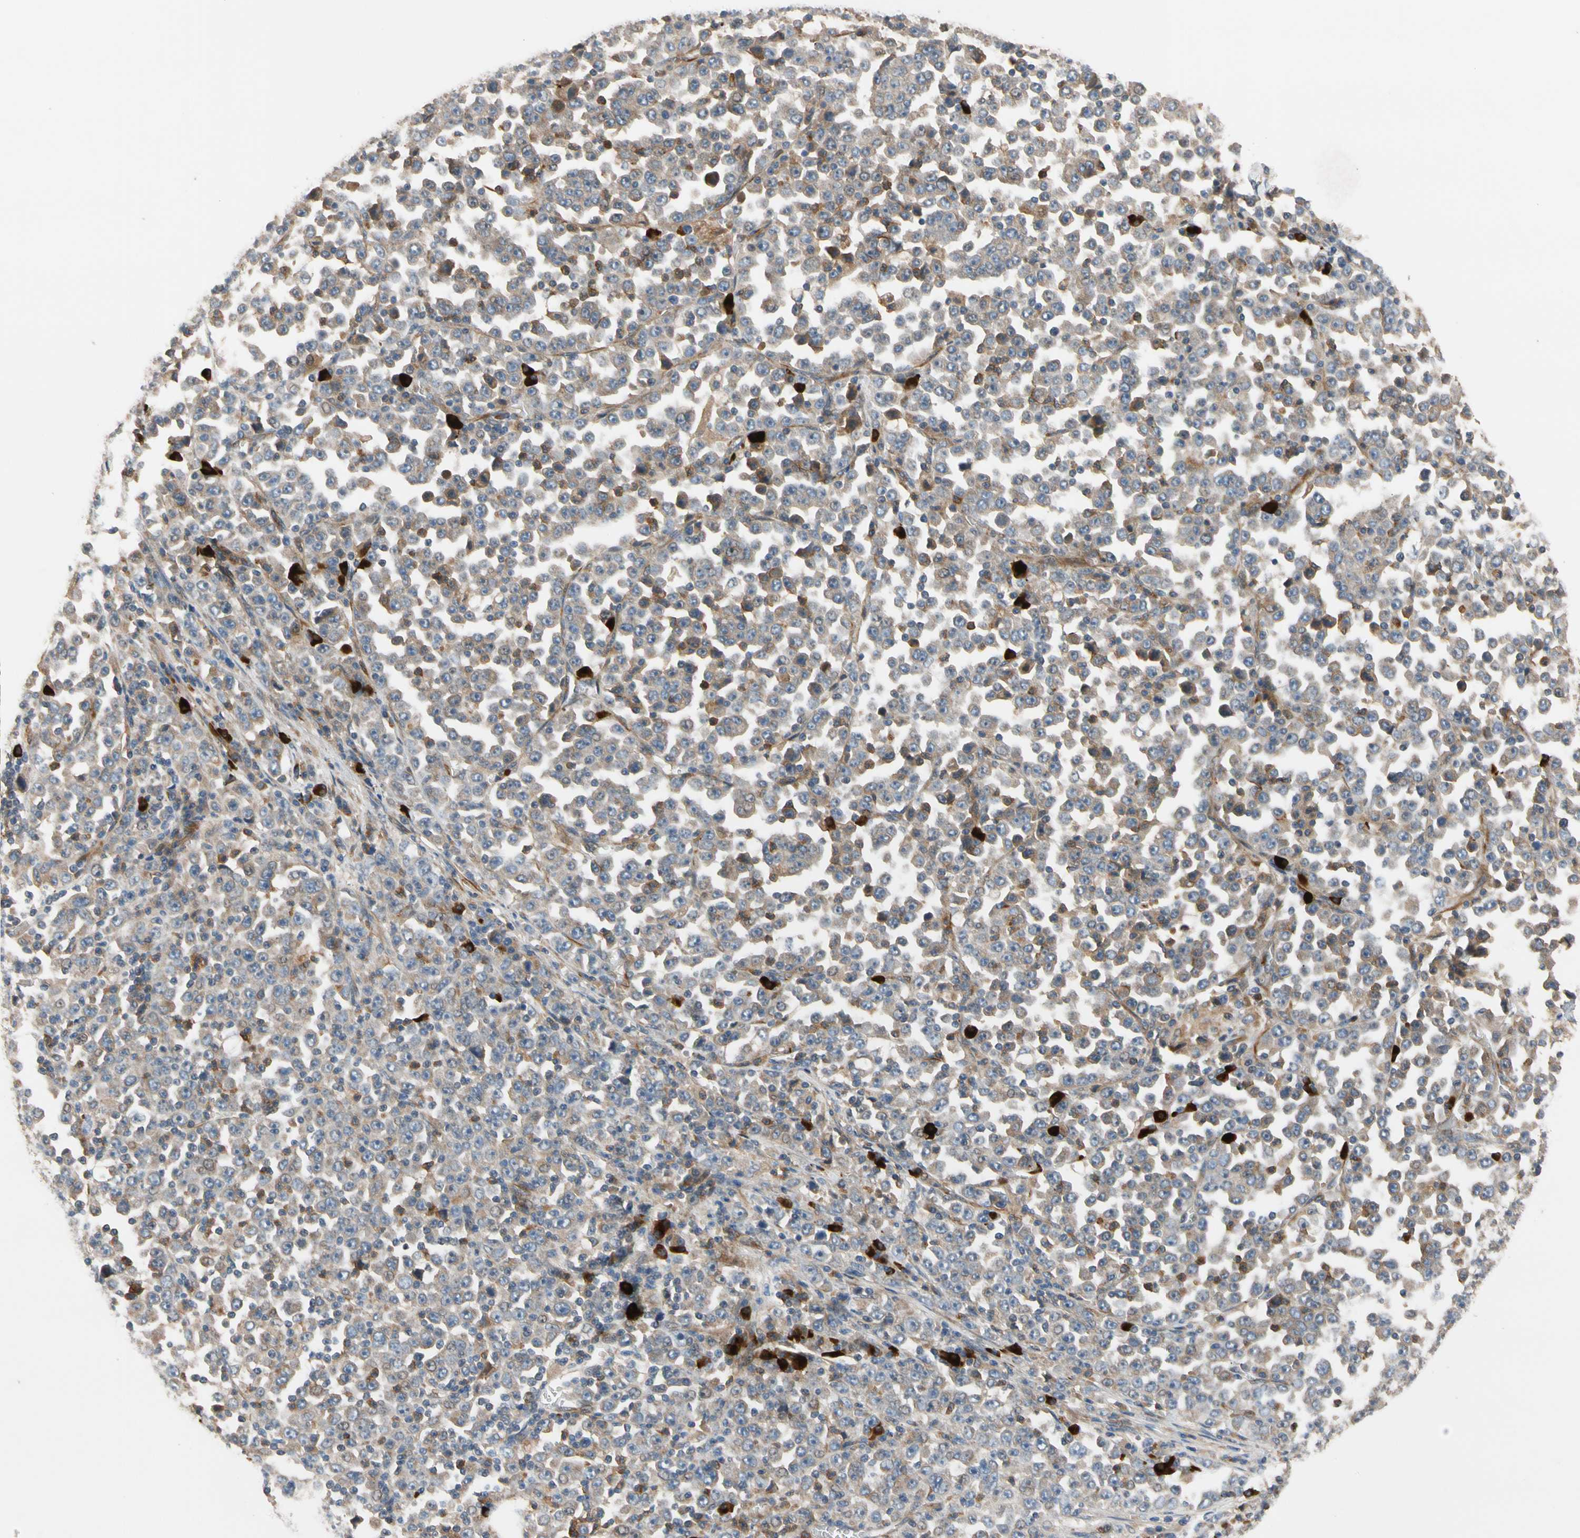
{"staining": {"intensity": "weak", "quantity": "25%-75%", "location": "cytoplasmic/membranous"}, "tissue": "stomach cancer", "cell_type": "Tumor cells", "image_type": "cancer", "snomed": [{"axis": "morphology", "description": "Normal tissue, NOS"}, {"axis": "morphology", "description": "Adenocarcinoma, NOS"}, {"axis": "topography", "description": "Stomach, upper"}, {"axis": "topography", "description": "Stomach"}], "caption": "A photomicrograph of human stomach cancer stained for a protein reveals weak cytoplasmic/membranous brown staining in tumor cells. The staining was performed using DAB to visualize the protein expression in brown, while the nuclei were stained in blue with hematoxylin (Magnification: 20x).", "gene": "FGD6", "patient": {"sex": "male", "age": 59}}